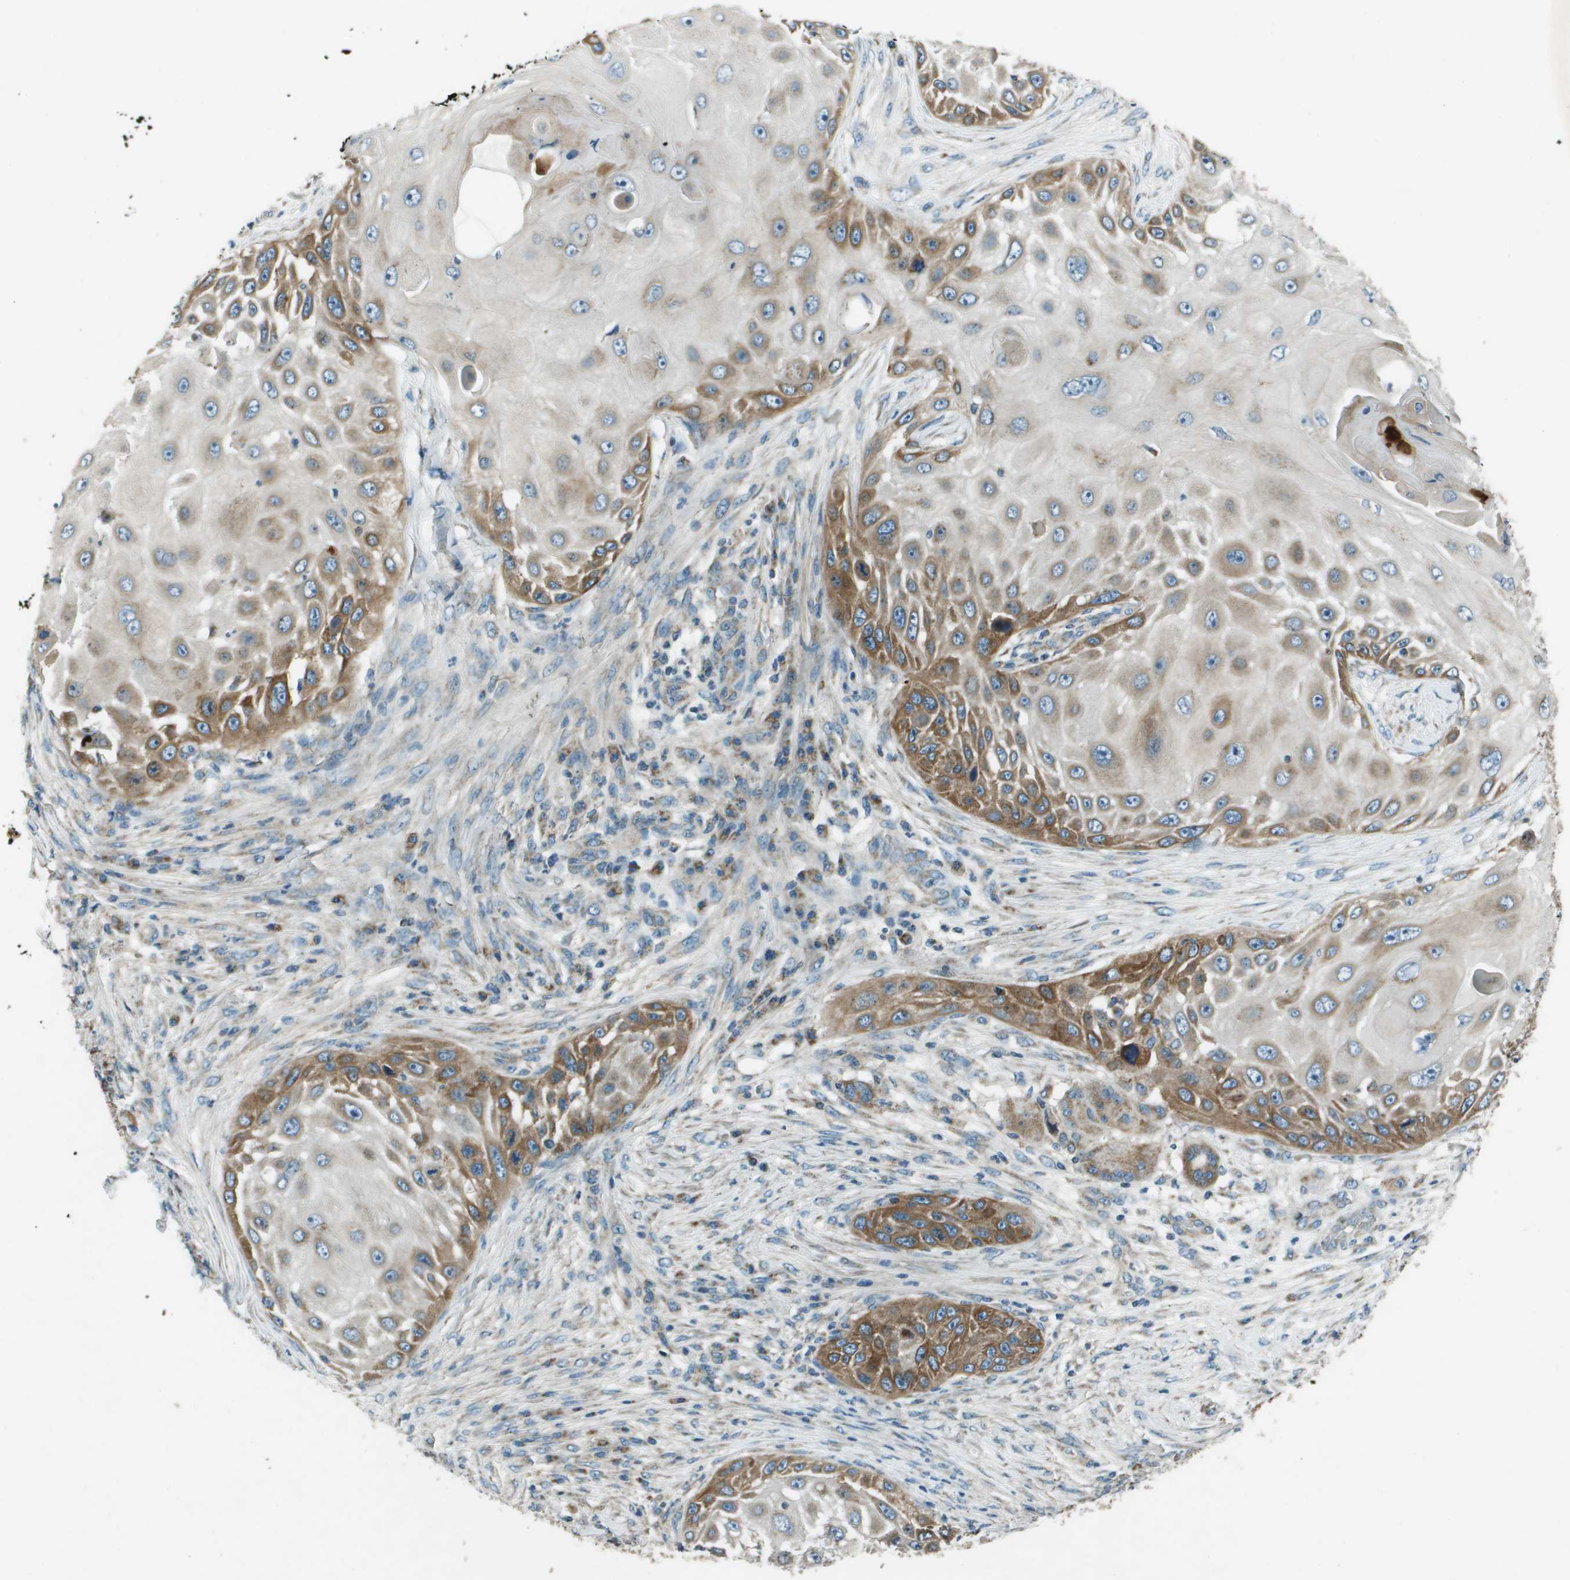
{"staining": {"intensity": "moderate", "quantity": "25%-75%", "location": "cytoplasmic/membranous"}, "tissue": "skin cancer", "cell_type": "Tumor cells", "image_type": "cancer", "snomed": [{"axis": "morphology", "description": "Squamous cell carcinoma, NOS"}, {"axis": "topography", "description": "Skin"}], "caption": "Tumor cells demonstrate medium levels of moderate cytoplasmic/membranous positivity in about 25%-75% of cells in human skin cancer. (IHC, brightfield microscopy, high magnification).", "gene": "MIGA1", "patient": {"sex": "female", "age": 44}}